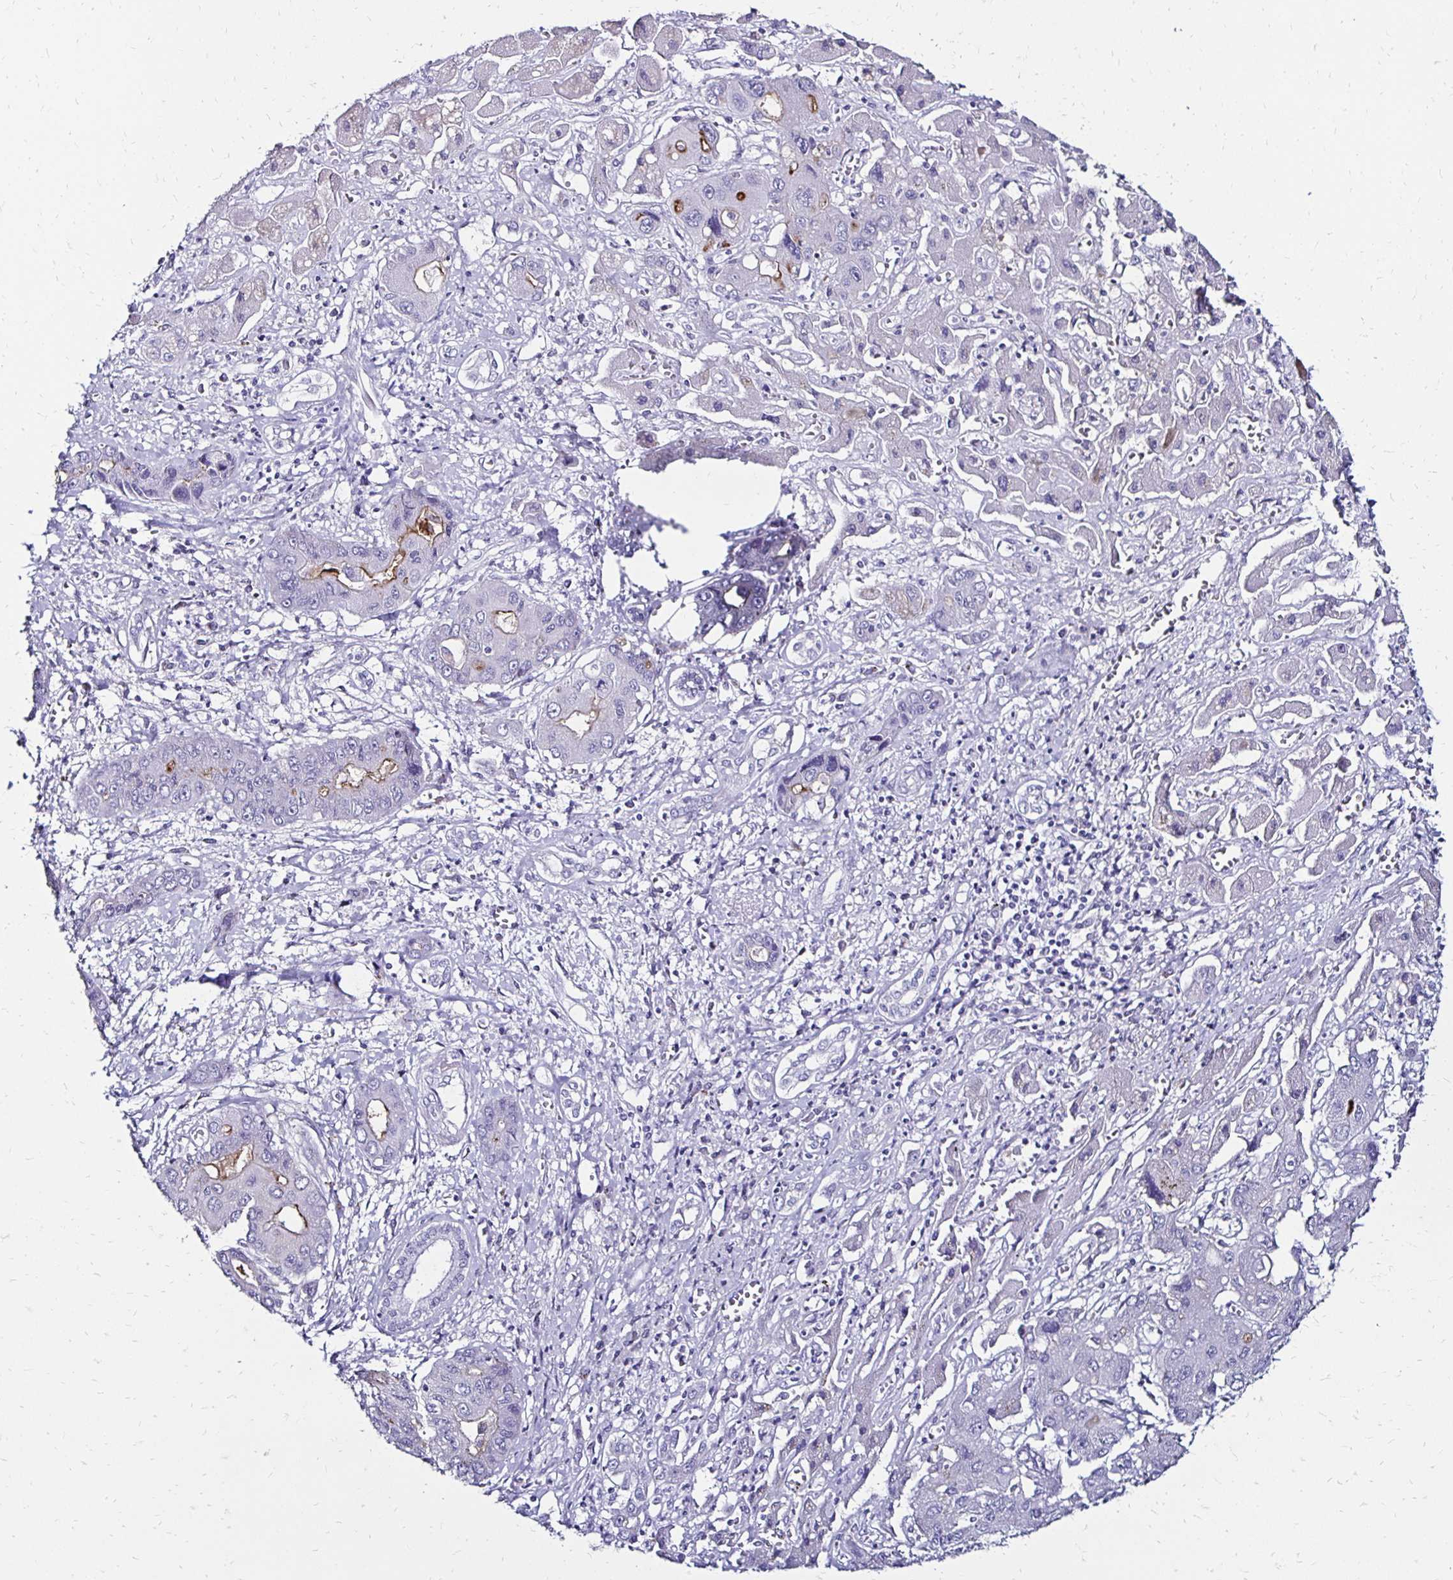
{"staining": {"intensity": "moderate", "quantity": "<25%", "location": "cytoplasmic/membranous"}, "tissue": "liver cancer", "cell_type": "Tumor cells", "image_type": "cancer", "snomed": [{"axis": "morphology", "description": "Cholangiocarcinoma"}, {"axis": "topography", "description": "Liver"}], "caption": "Liver cholangiocarcinoma stained for a protein exhibits moderate cytoplasmic/membranous positivity in tumor cells.", "gene": "KCNT1", "patient": {"sex": "male", "age": 67}}